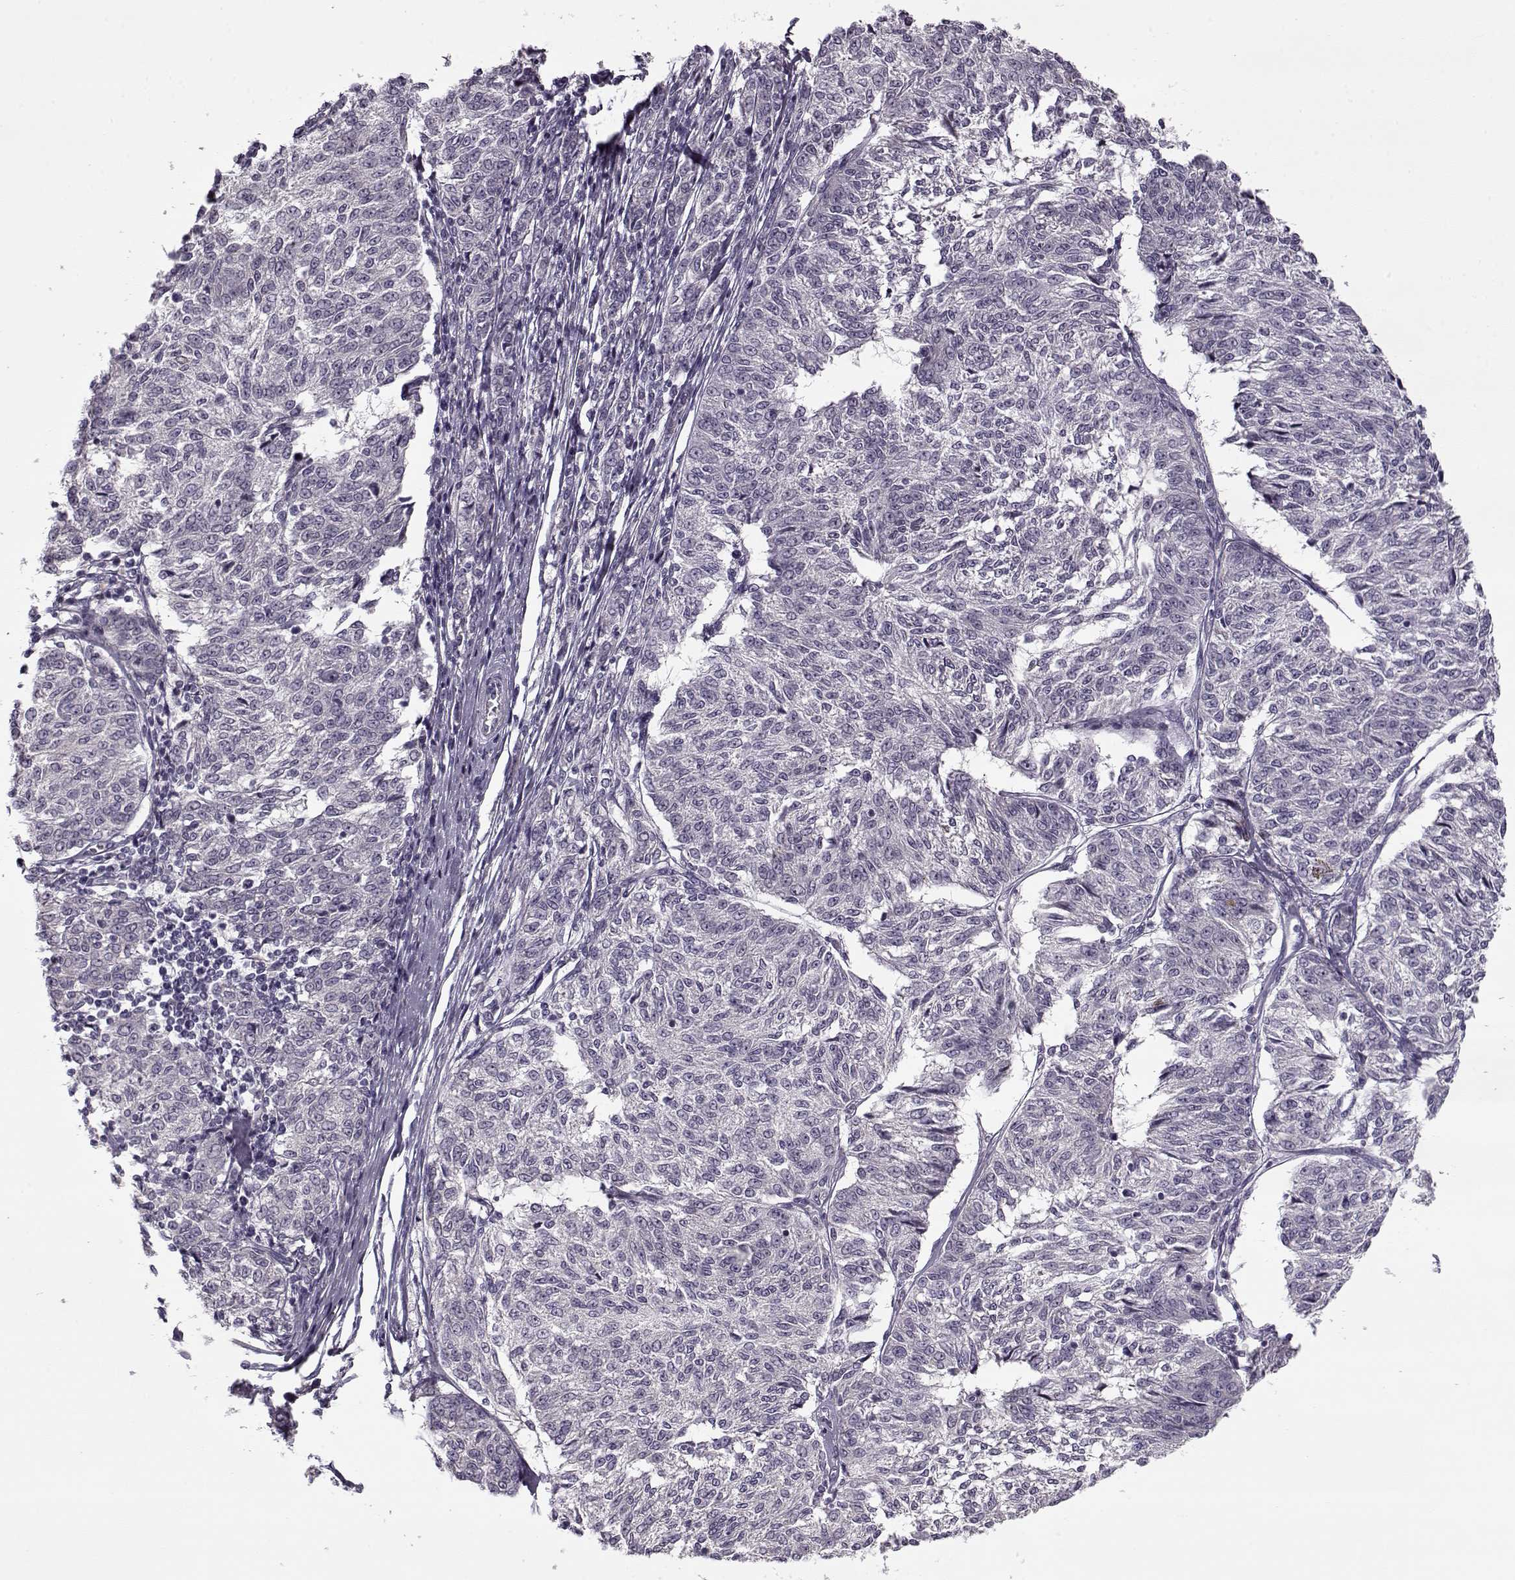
{"staining": {"intensity": "negative", "quantity": "none", "location": "none"}, "tissue": "melanoma", "cell_type": "Tumor cells", "image_type": "cancer", "snomed": [{"axis": "morphology", "description": "Malignant melanoma, NOS"}, {"axis": "topography", "description": "Skin"}], "caption": "The micrograph exhibits no significant staining in tumor cells of malignant melanoma. (Immunohistochemistry, brightfield microscopy, high magnification).", "gene": "PNMT", "patient": {"sex": "female", "age": 72}}